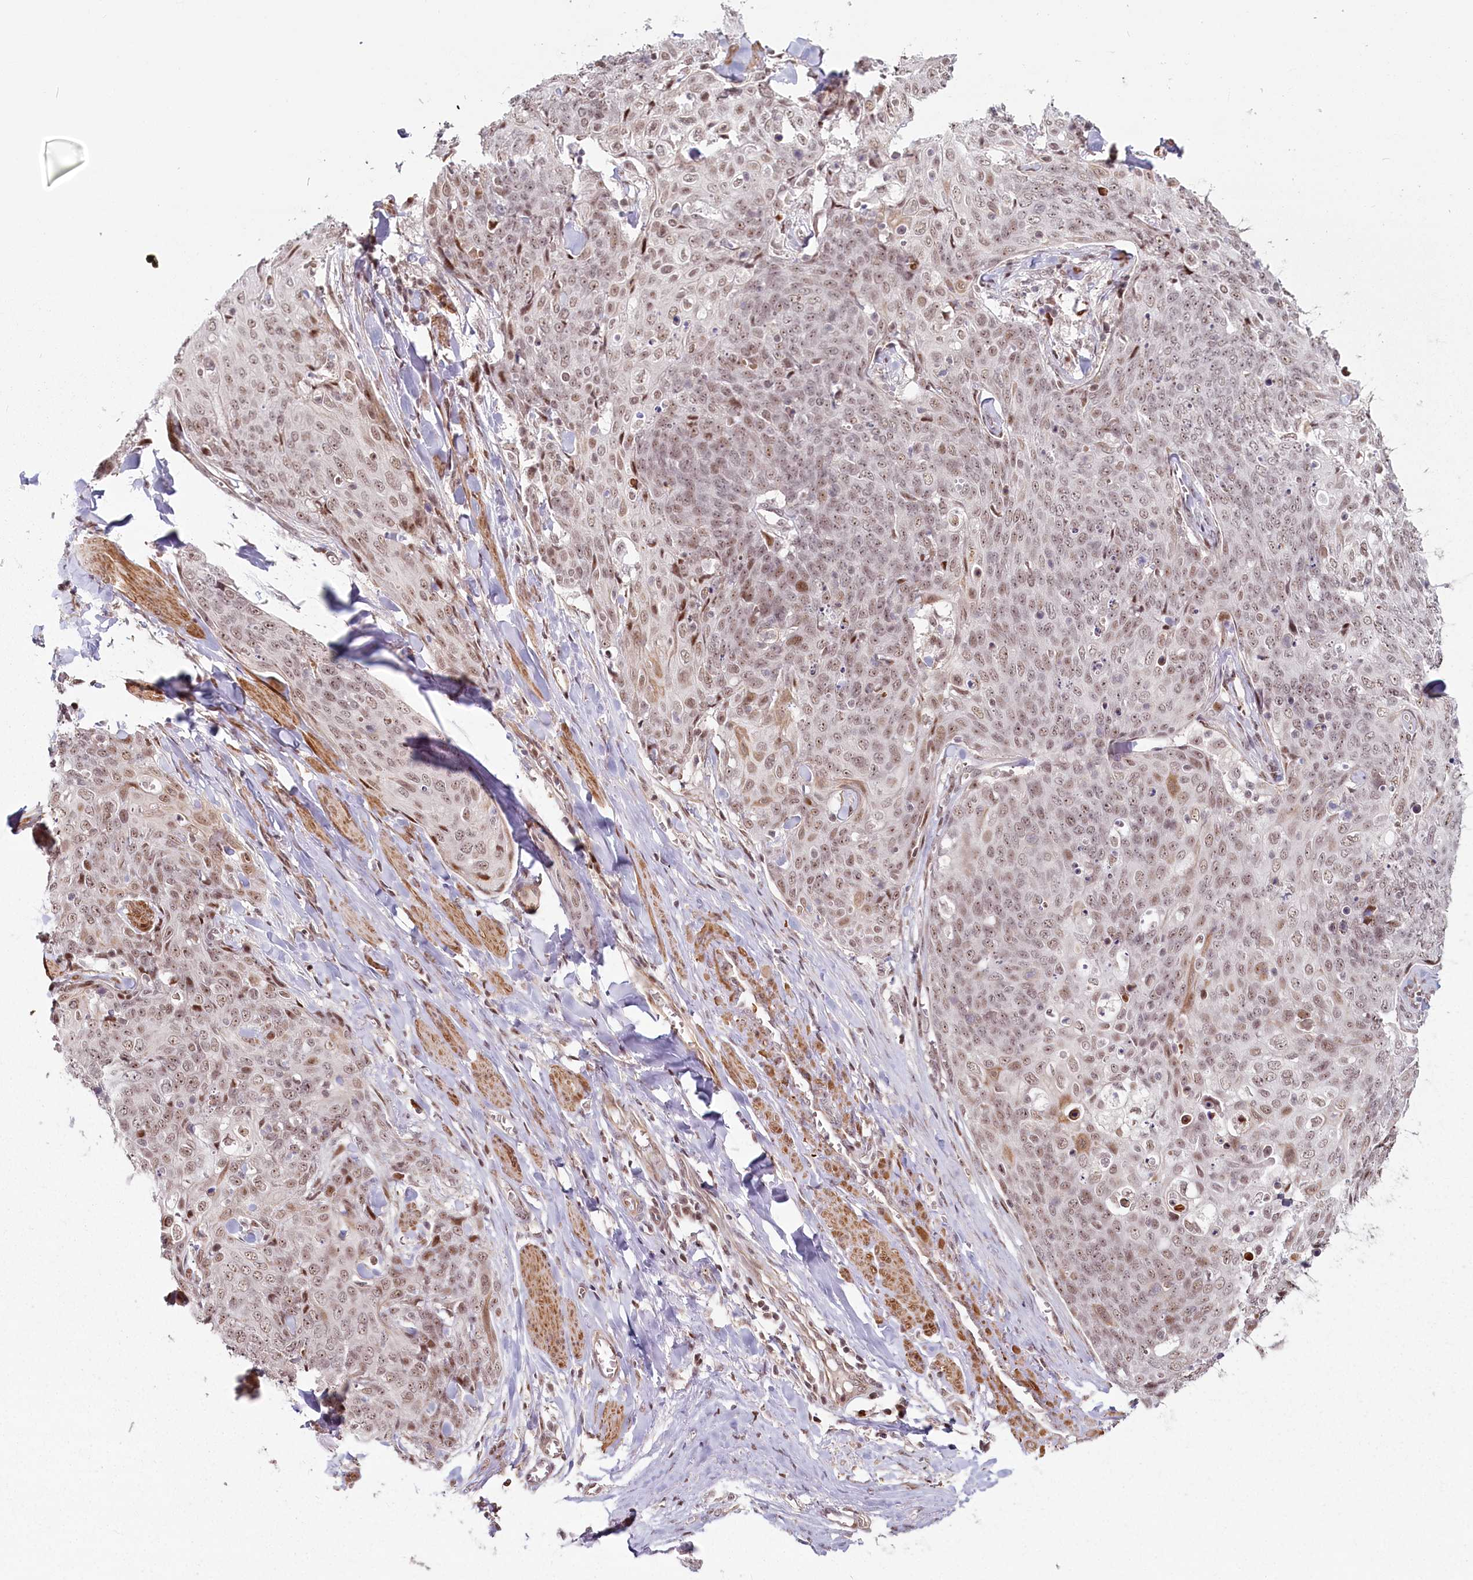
{"staining": {"intensity": "weak", "quantity": ">75%", "location": "nuclear"}, "tissue": "skin cancer", "cell_type": "Tumor cells", "image_type": "cancer", "snomed": [{"axis": "morphology", "description": "Squamous cell carcinoma, NOS"}, {"axis": "topography", "description": "Skin"}, {"axis": "topography", "description": "Vulva"}], "caption": "IHC of human skin cancer (squamous cell carcinoma) demonstrates low levels of weak nuclear staining in approximately >75% of tumor cells. The staining is performed using DAB brown chromogen to label protein expression. The nuclei are counter-stained blue using hematoxylin.", "gene": "FAM204A", "patient": {"sex": "female", "age": 85}}